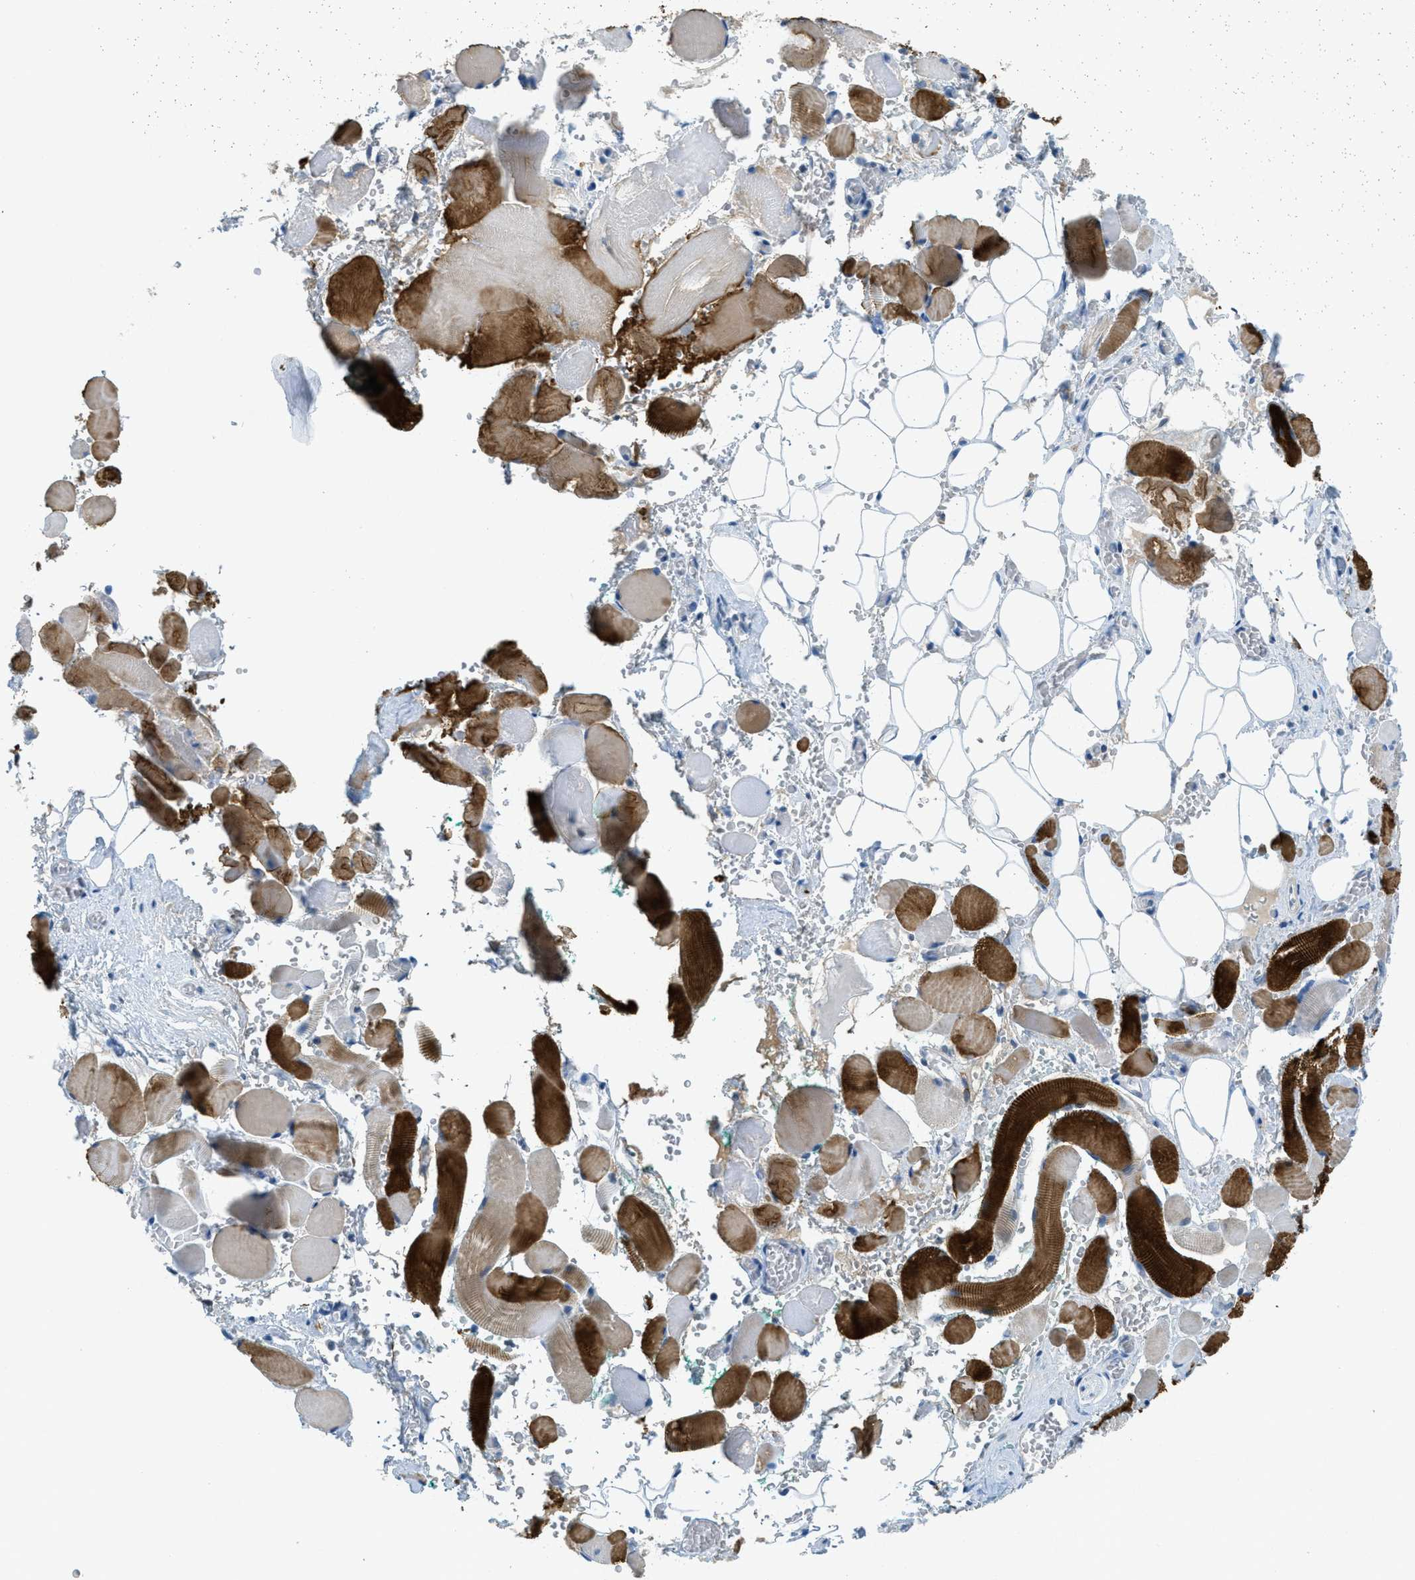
{"staining": {"intensity": "negative", "quantity": "none", "location": "none"}, "tissue": "adipose tissue", "cell_type": "Adipocytes", "image_type": "normal", "snomed": [{"axis": "morphology", "description": "Squamous cell carcinoma, NOS"}, {"axis": "topography", "description": "Oral tissue"}, {"axis": "topography", "description": "Head-Neck"}], "caption": "The immunohistochemistry (IHC) image has no significant expression in adipocytes of adipose tissue. (Brightfield microscopy of DAB immunohistochemistry (IHC) at high magnification).", "gene": "KLHL8", "patient": {"sex": "female", "age": 50}}